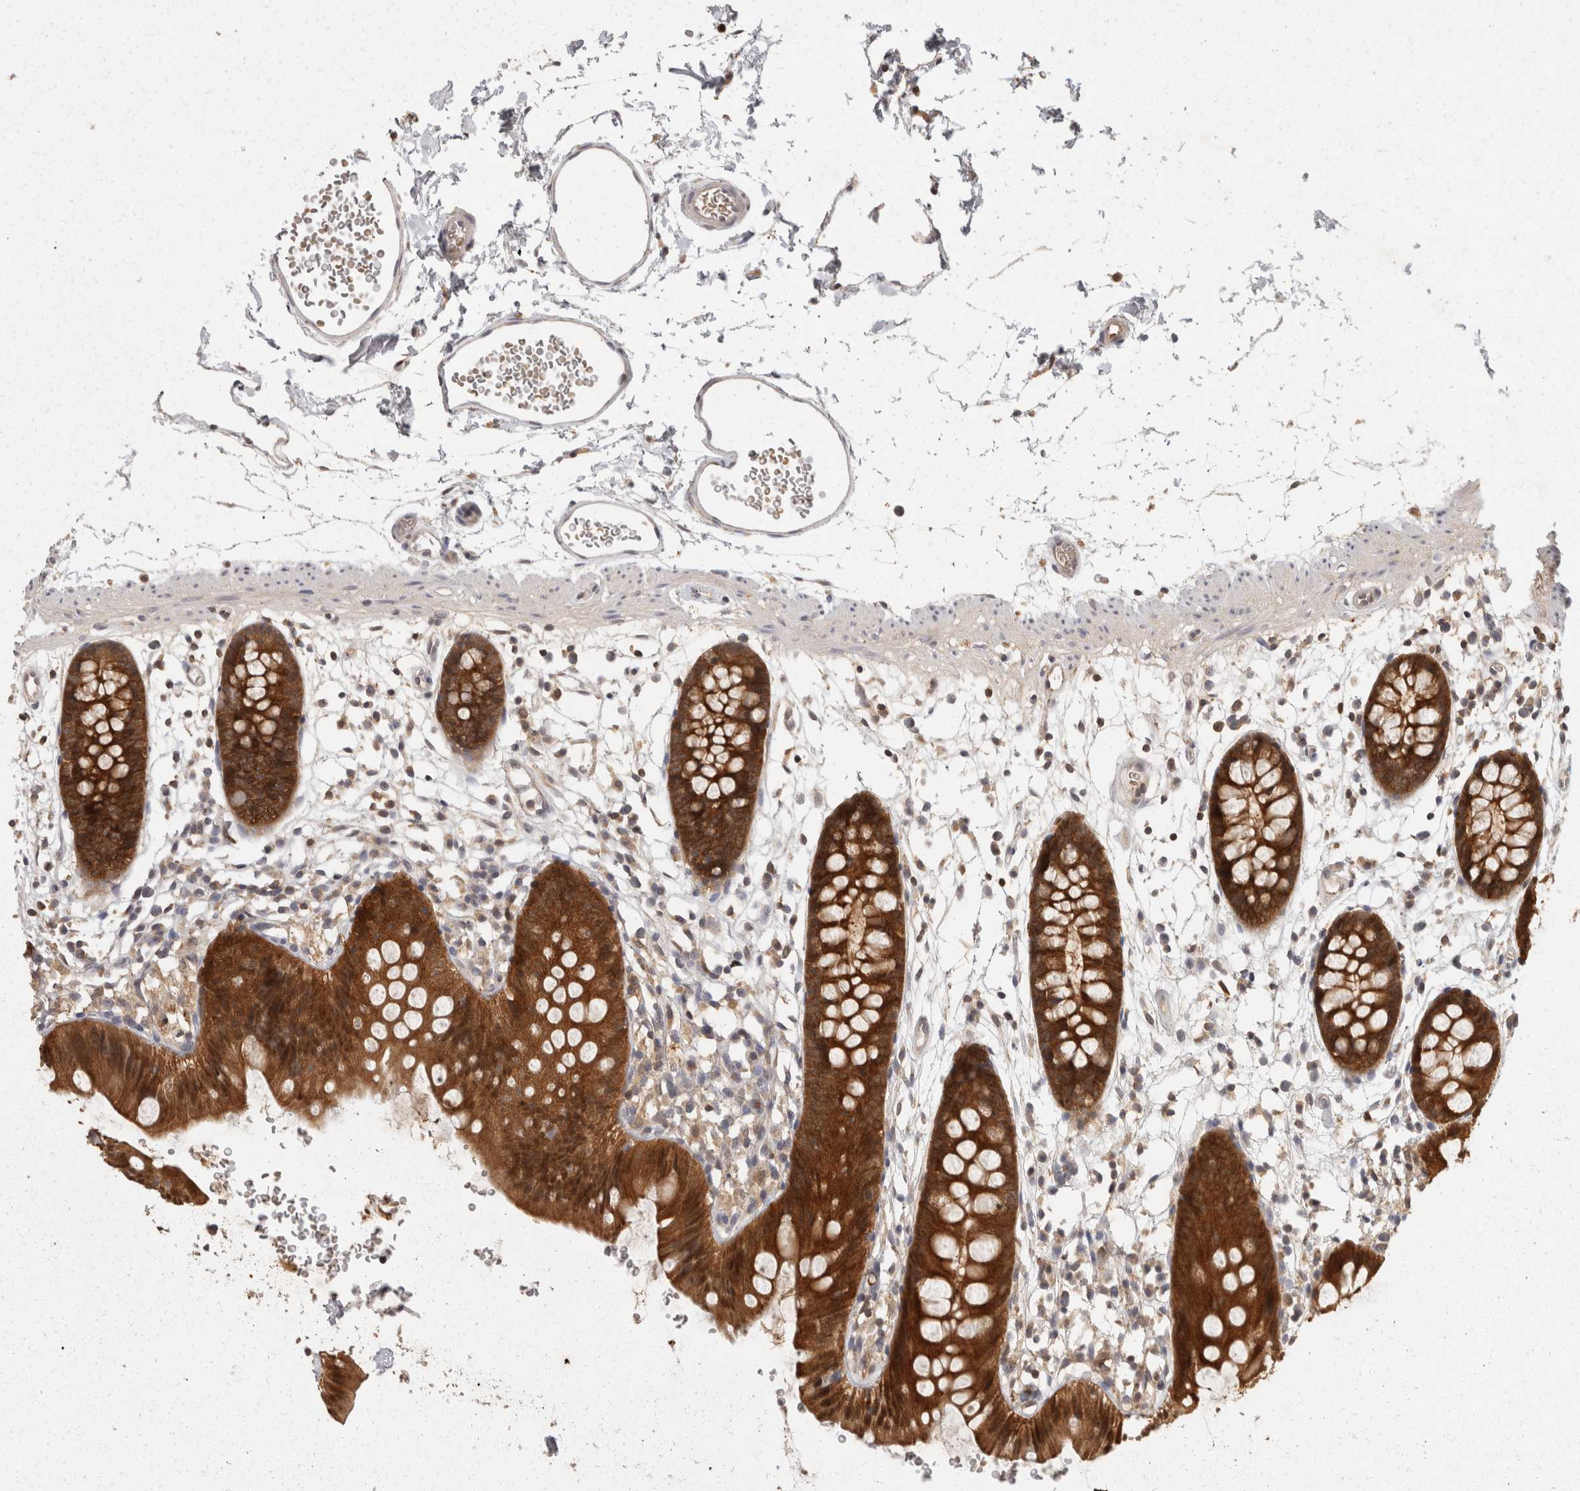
{"staining": {"intensity": "weak", "quantity": ">75%", "location": "cytoplasmic/membranous"}, "tissue": "colon", "cell_type": "Endothelial cells", "image_type": "normal", "snomed": [{"axis": "morphology", "description": "Normal tissue, NOS"}, {"axis": "topography", "description": "Colon"}], "caption": "Endothelial cells show weak cytoplasmic/membranous expression in about >75% of cells in benign colon.", "gene": "ACAT2", "patient": {"sex": "male", "age": 56}}